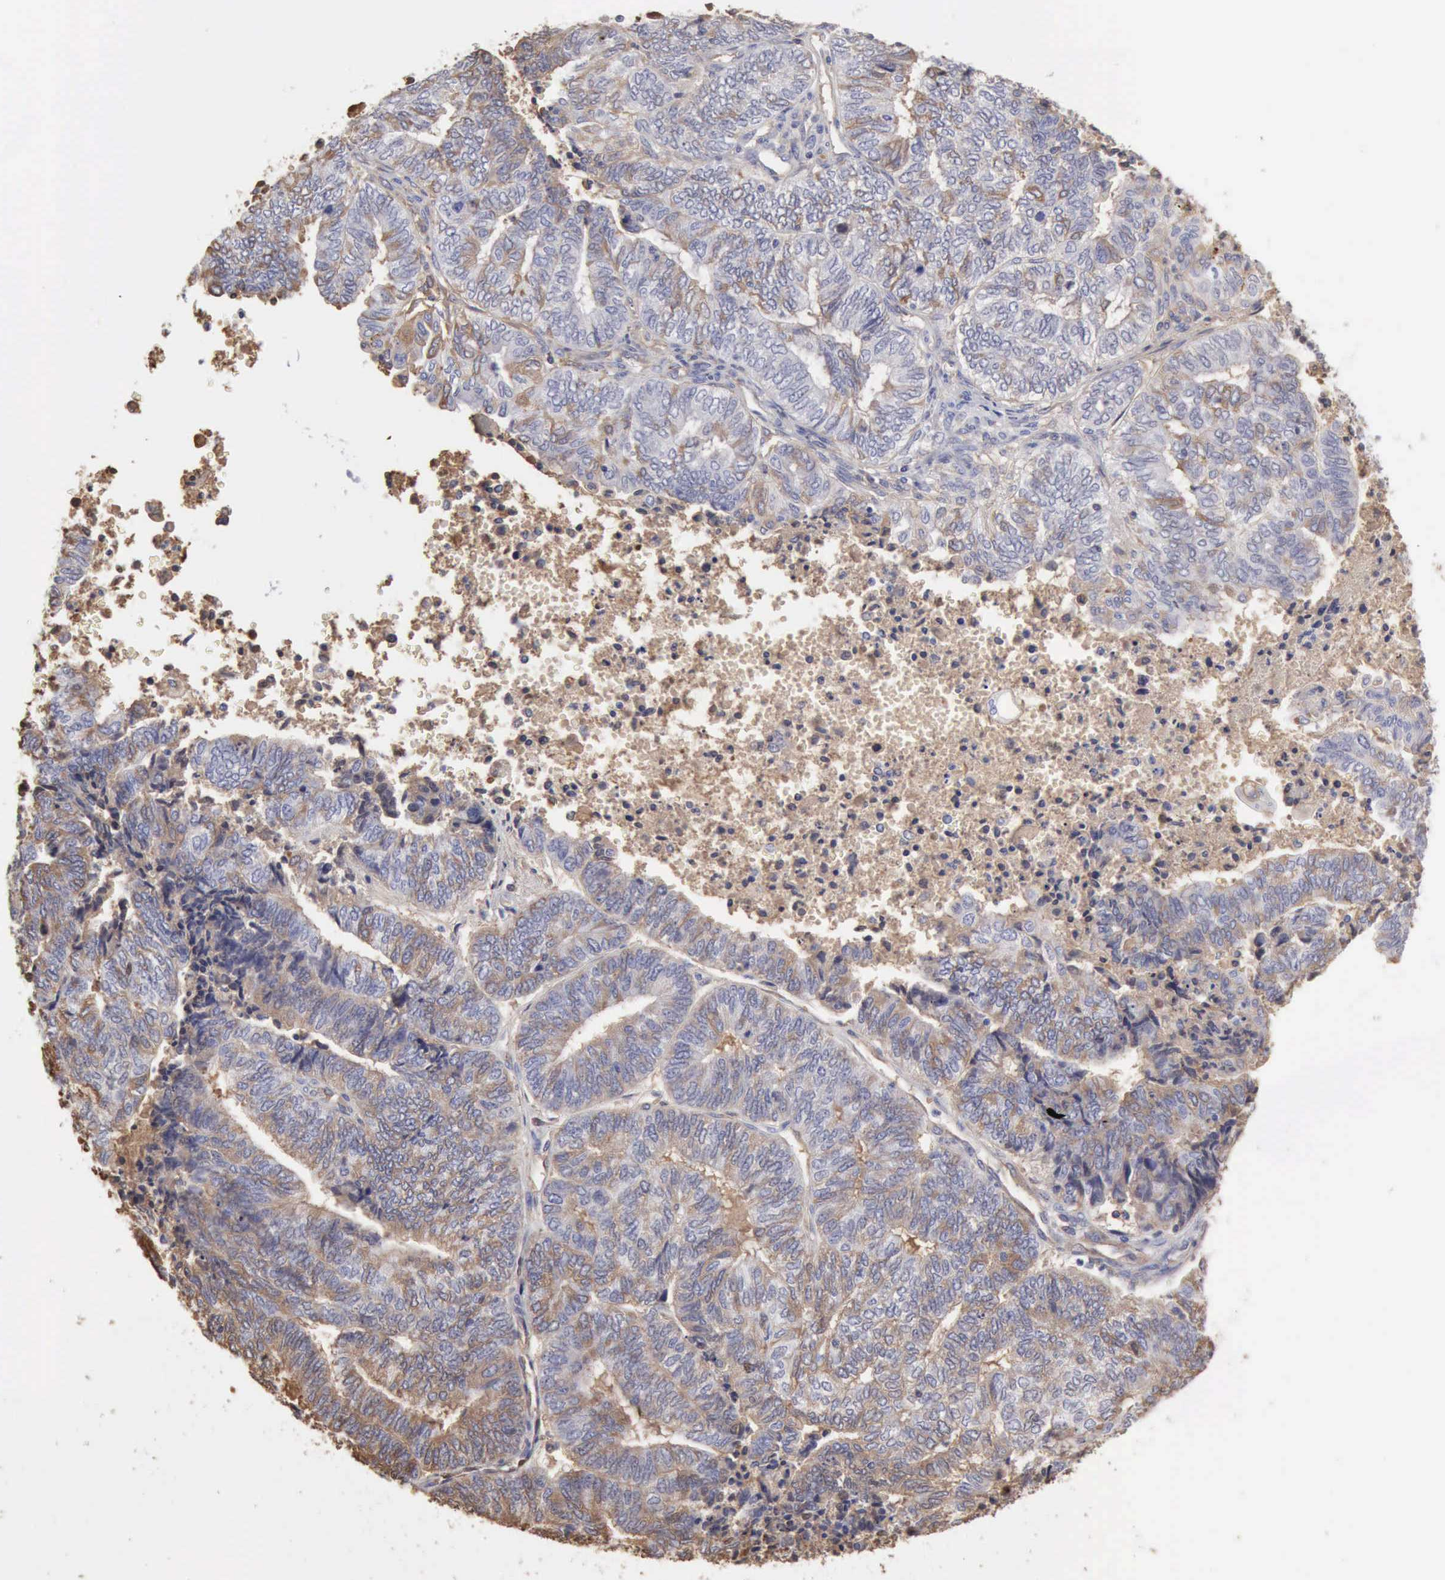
{"staining": {"intensity": "weak", "quantity": "<25%", "location": "cytoplasmic/membranous,nuclear"}, "tissue": "endometrial cancer", "cell_type": "Tumor cells", "image_type": "cancer", "snomed": [{"axis": "morphology", "description": "Adenocarcinoma, NOS"}, {"axis": "topography", "description": "Uterus"}, {"axis": "topography", "description": "Endometrium"}], "caption": "Endometrial cancer (adenocarcinoma) was stained to show a protein in brown. There is no significant expression in tumor cells. (Brightfield microscopy of DAB IHC at high magnification).", "gene": "SERPINA1", "patient": {"sex": "female", "age": 70}}